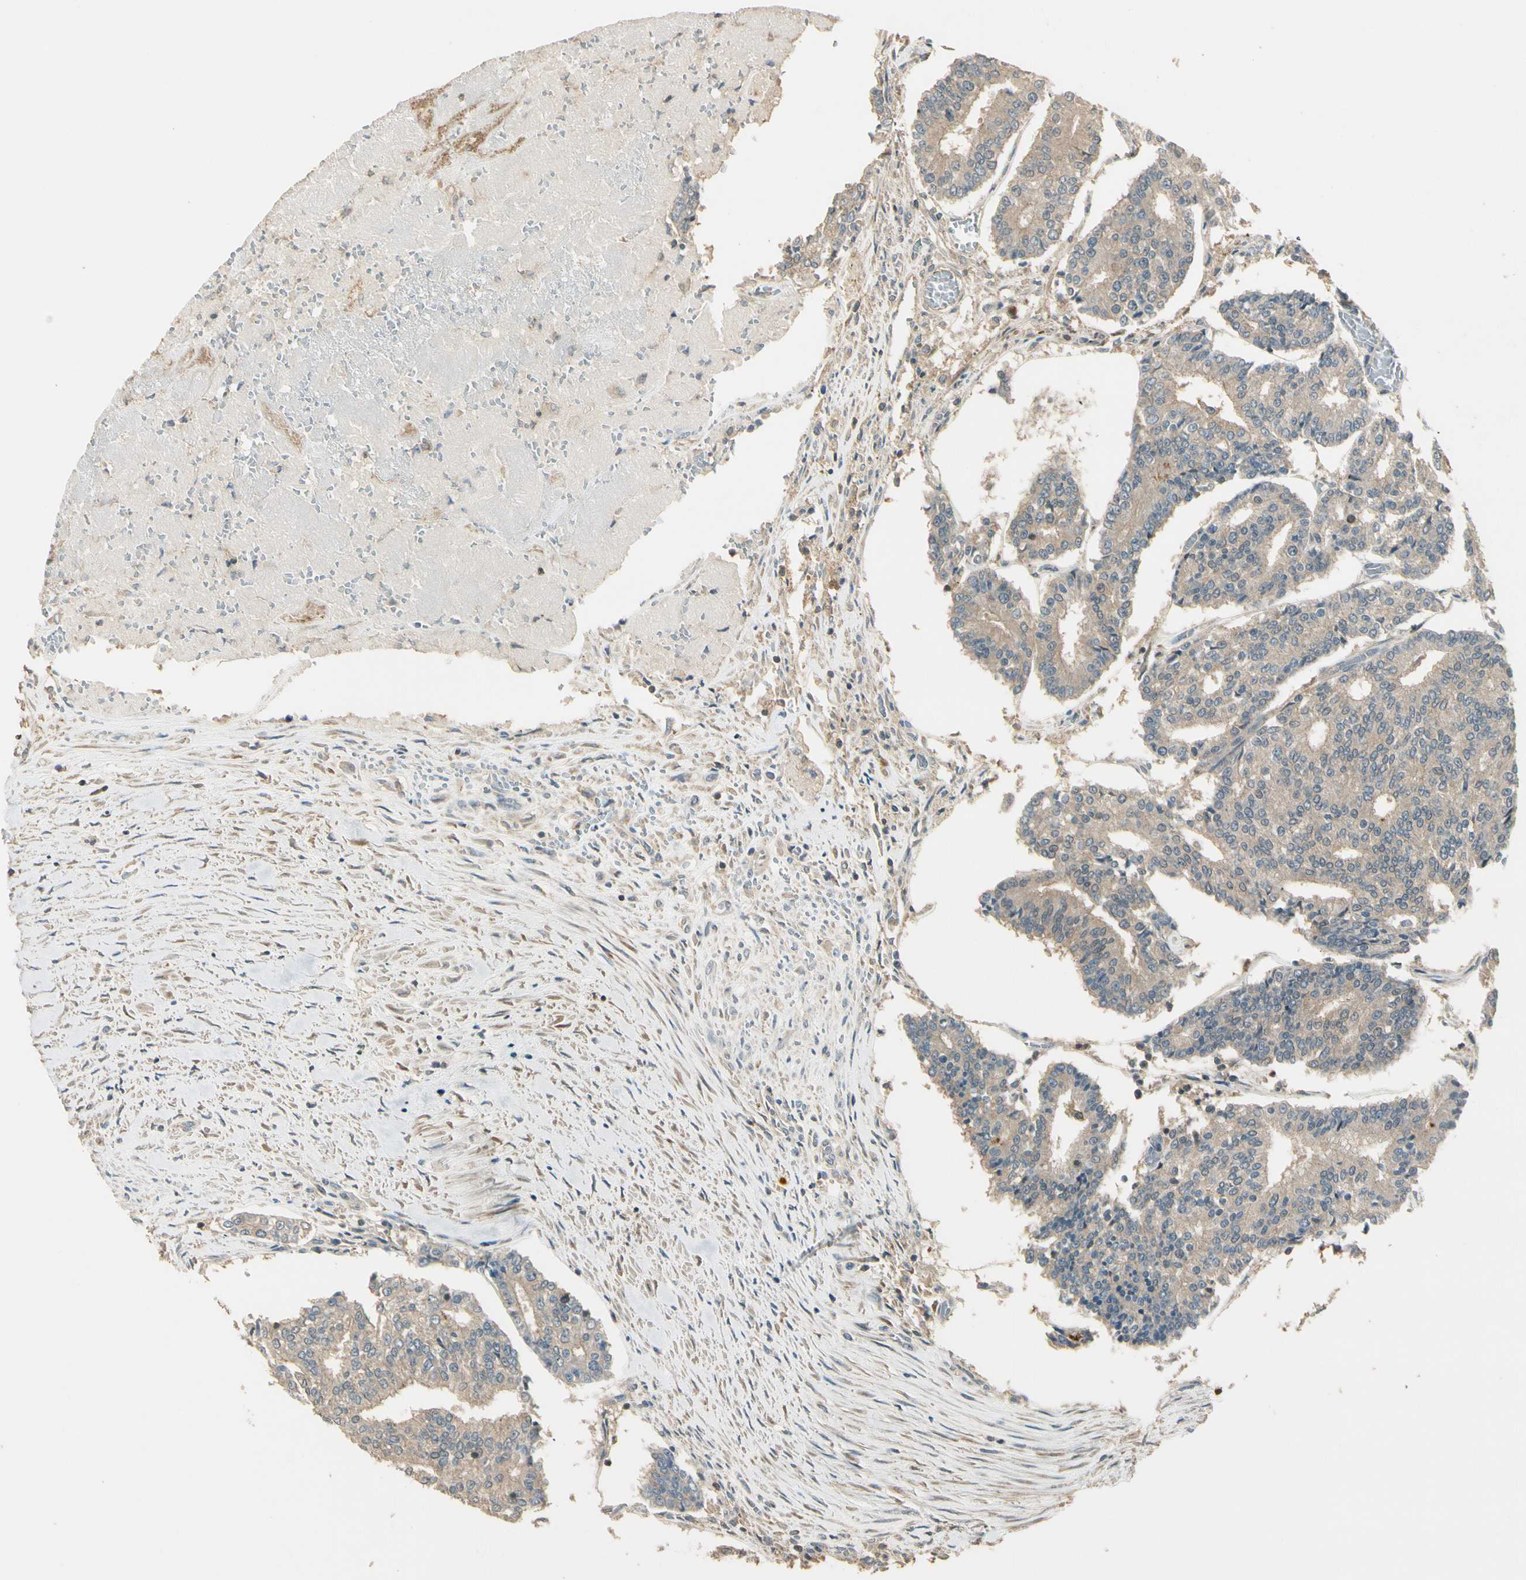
{"staining": {"intensity": "weak", "quantity": ">75%", "location": "cytoplasmic/membranous"}, "tissue": "prostate cancer", "cell_type": "Tumor cells", "image_type": "cancer", "snomed": [{"axis": "morphology", "description": "Adenocarcinoma, High grade"}, {"axis": "topography", "description": "Prostate"}], "caption": "IHC (DAB (3,3'-diaminobenzidine)) staining of prostate adenocarcinoma (high-grade) exhibits weak cytoplasmic/membranous protein staining in approximately >75% of tumor cells.", "gene": "PLXNA1", "patient": {"sex": "male", "age": 55}}